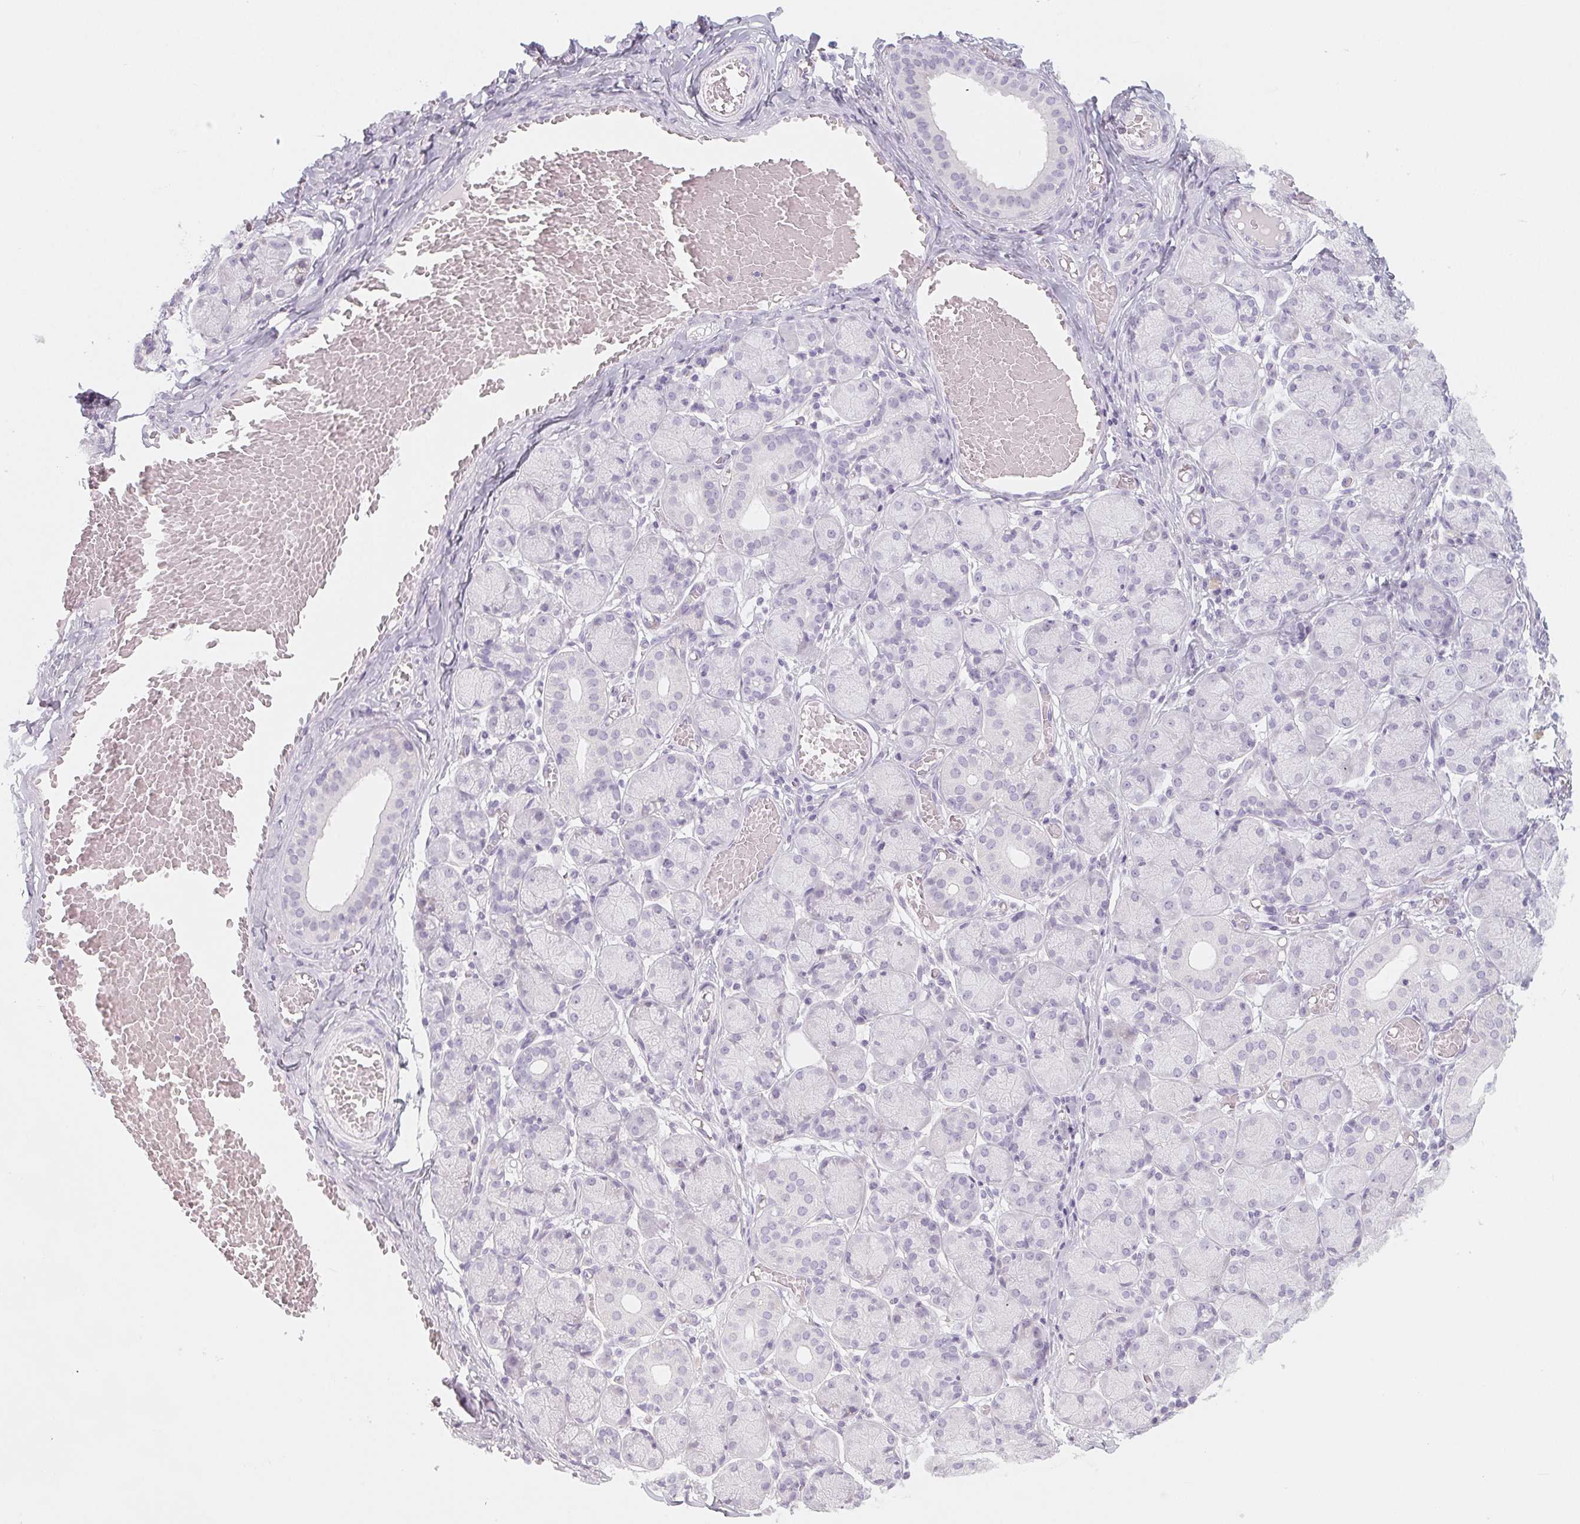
{"staining": {"intensity": "negative", "quantity": "none", "location": "none"}, "tissue": "salivary gland", "cell_type": "Glandular cells", "image_type": "normal", "snomed": [{"axis": "morphology", "description": "Normal tissue, NOS"}, {"axis": "topography", "description": "Salivary gland"}], "caption": "Glandular cells show no significant protein positivity in normal salivary gland. (DAB IHC, high magnification).", "gene": "SH3GL2", "patient": {"sex": "female", "age": 24}}